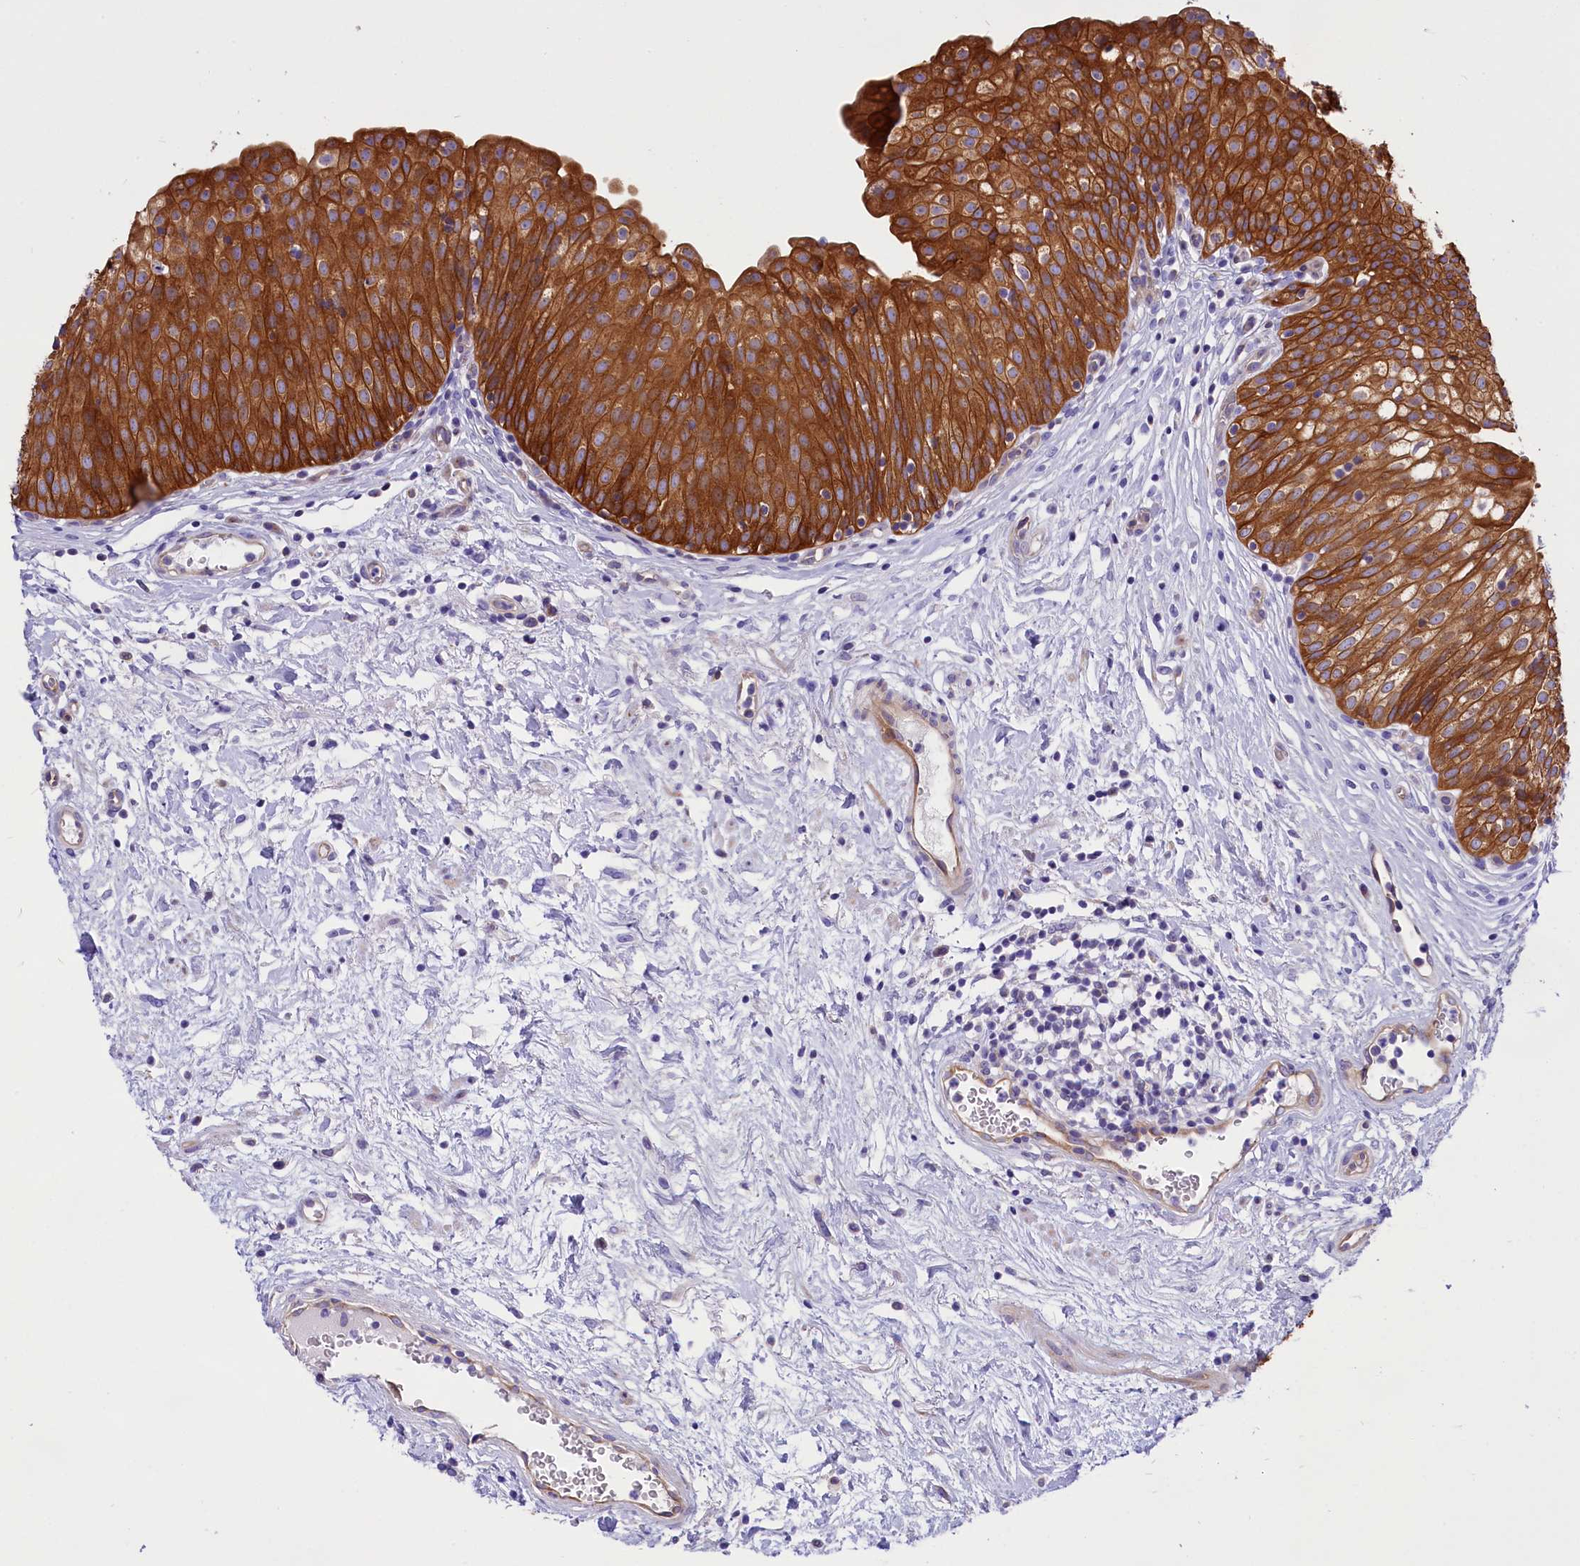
{"staining": {"intensity": "strong", "quantity": ">75%", "location": "cytoplasmic/membranous"}, "tissue": "urinary bladder", "cell_type": "Urothelial cells", "image_type": "normal", "snomed": [{"axis": "morphology", "description": "Normal tissue, NOS"}, {"axis": "topography", "description": "Urinary bladder"}], "caption": "The micrograph reveals immunohistochemical staining of unremarkable urinary bladder. There is strong cytoplasmic/membranous staining is appreciated in approximately >75% of urothelial cells.", "gene": "PPP1R13L", "patient": {"sex": "male", "age": 55}}